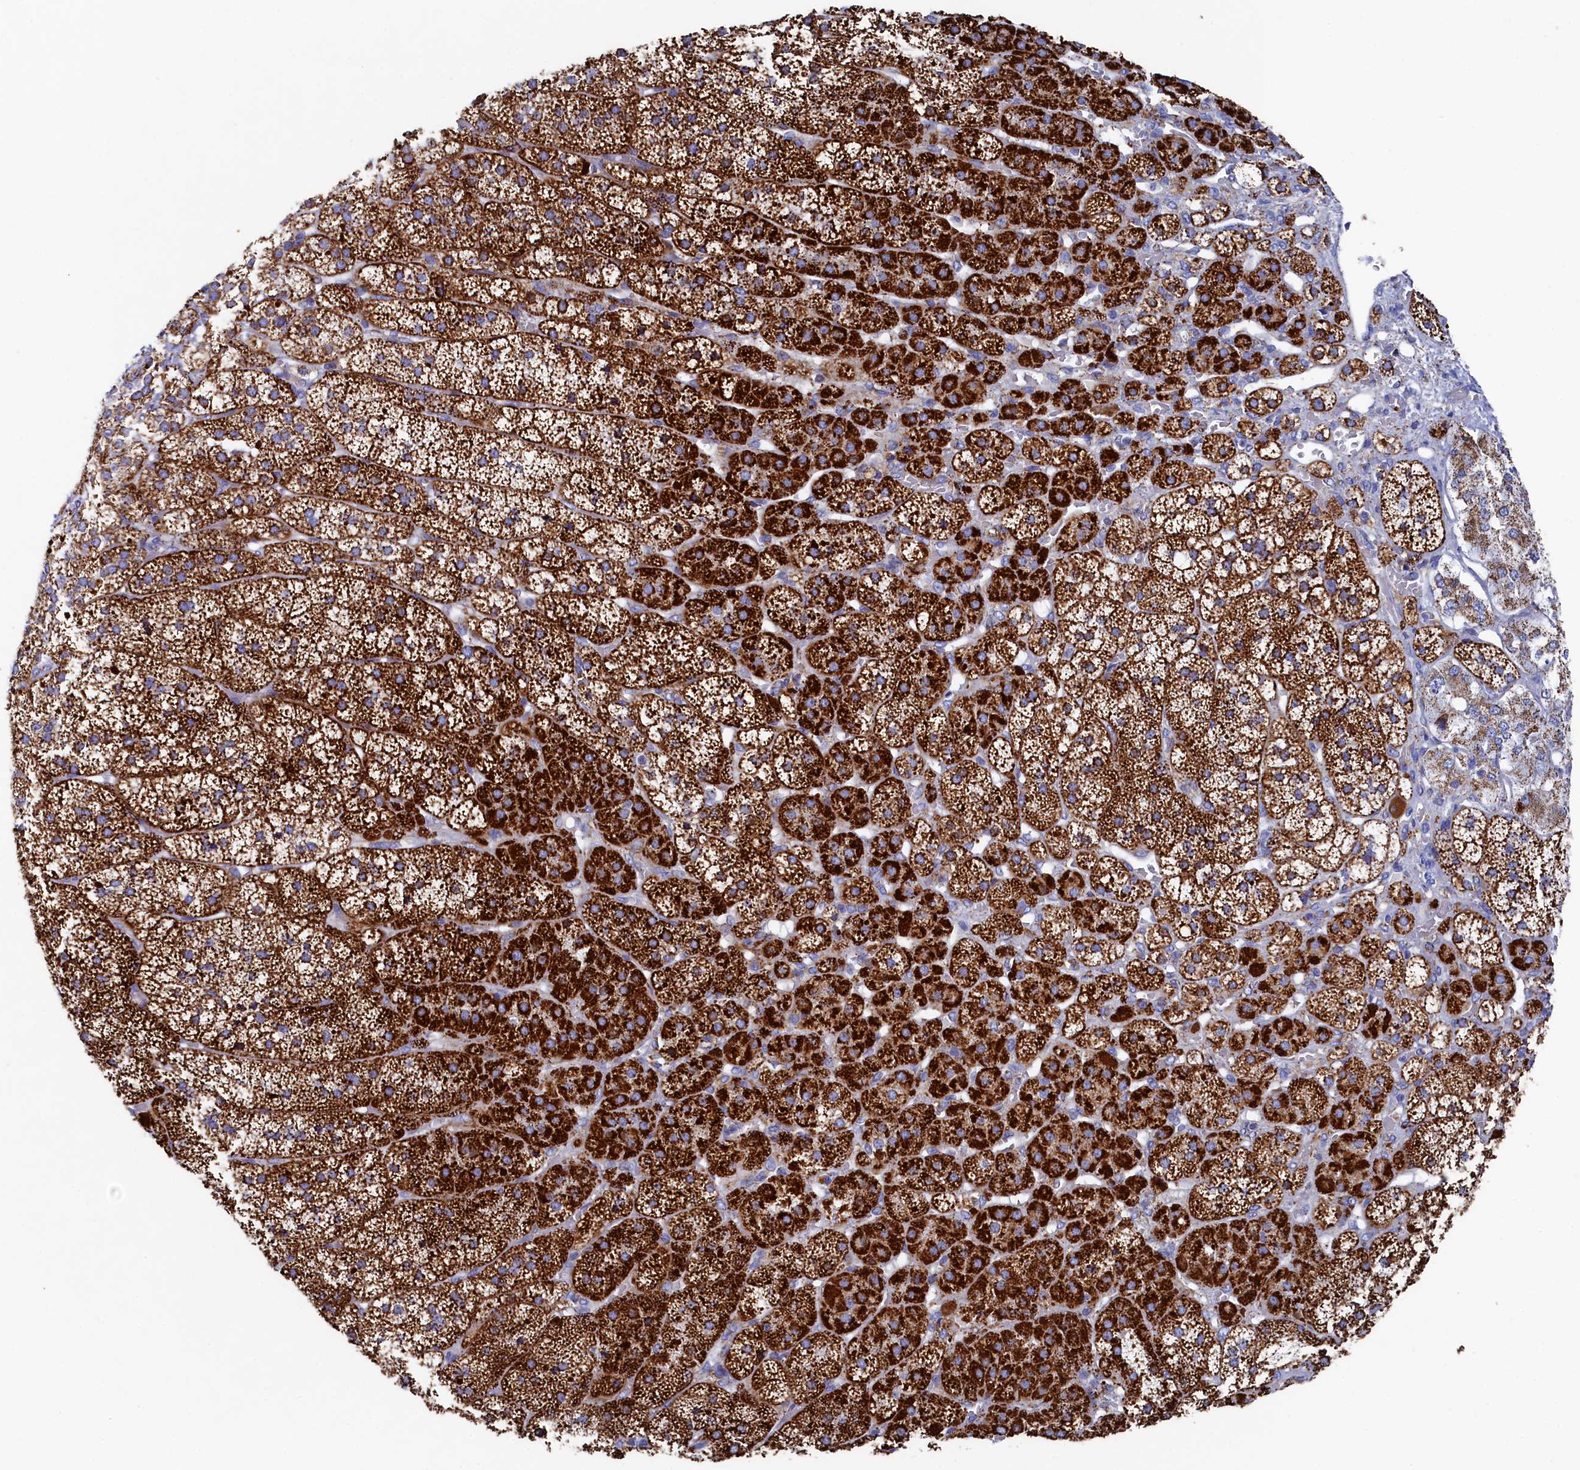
{"staining": {"intensity": "strong", "quantity": ">75%", "location": "cytoplasmic/membranous"}, "tissue": "adrenal gland", "cell_type": "Glandular cells", "image_type": "normal", "snomed": [{"axis": "morphology", "description": "Normal tissue, NOS"}, {"axis": "topography", "description": "Adrenal gland"}], "caption": "Protein staining of unremarkable adrenal gland reveals strong cytoplasmic/membranous positivity in about >75% of glandular cells. The staining was performed using DAB (3,3'-diaminobenzidine), with brown indicating positive protein expression. Nuclei are stained blue with hematoxylin.", "gene": "MMAB", "patient": {"sex": "female", "age": 44}}